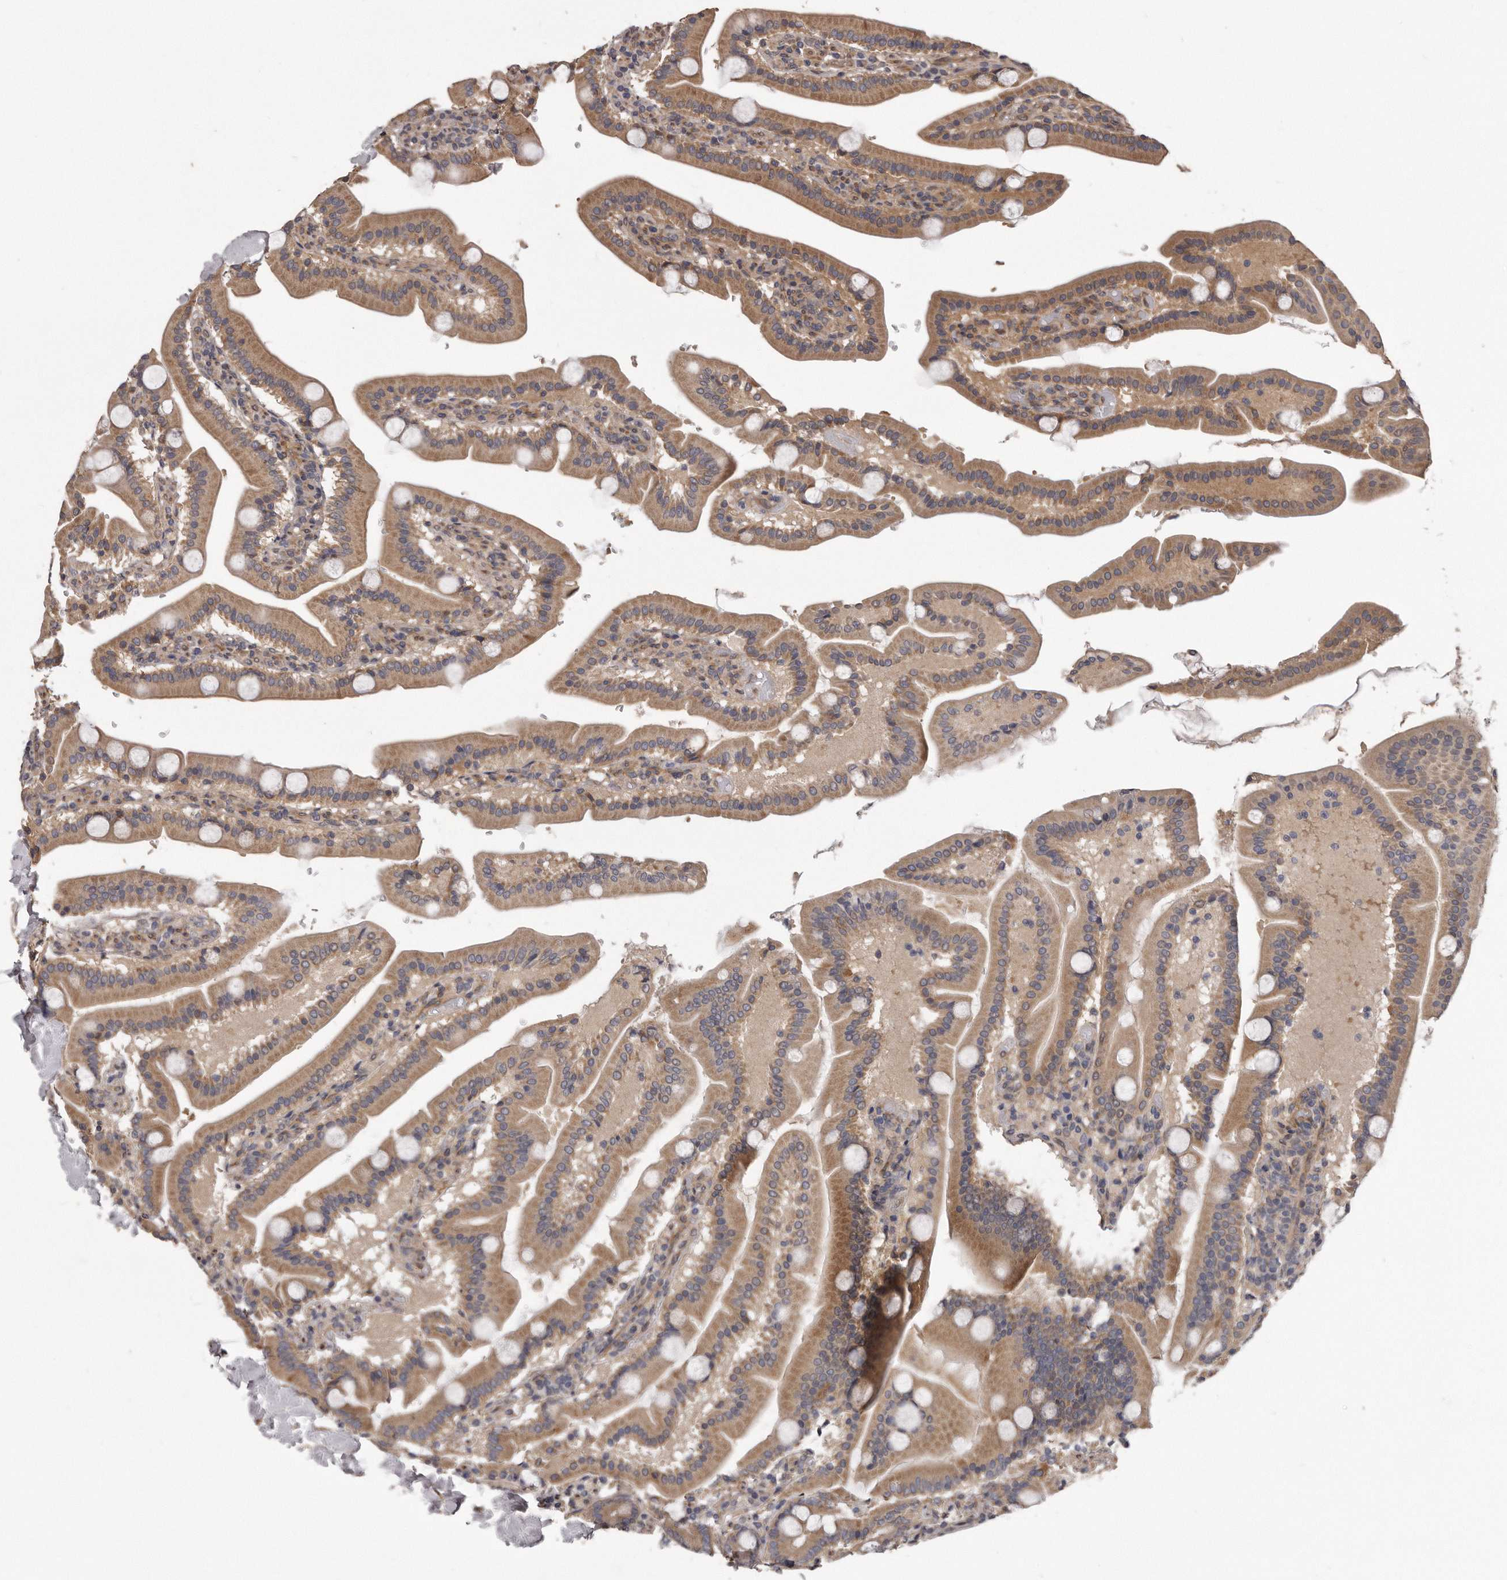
{"staining": {"intensity": "moderate", "quantity": ">75%", "location": "cytoplasmic/membranous"}, "tissue": "duodenum", "cell_type": "Glandular cells", "image_type": "normal", "snomed": [{"axis": "morphology", "description": "Normal tissue, NOS"}, {"axis": "topography", "description": "Duodenum"}], "caption": "Moderate cytoplasmic/membranous expression for a protein is appreciated in approximately >75% of glandular cells of benign duodenum using IHC.", "gene": "ARMCX1", "patient": {"sex": "male", "age": 55}}